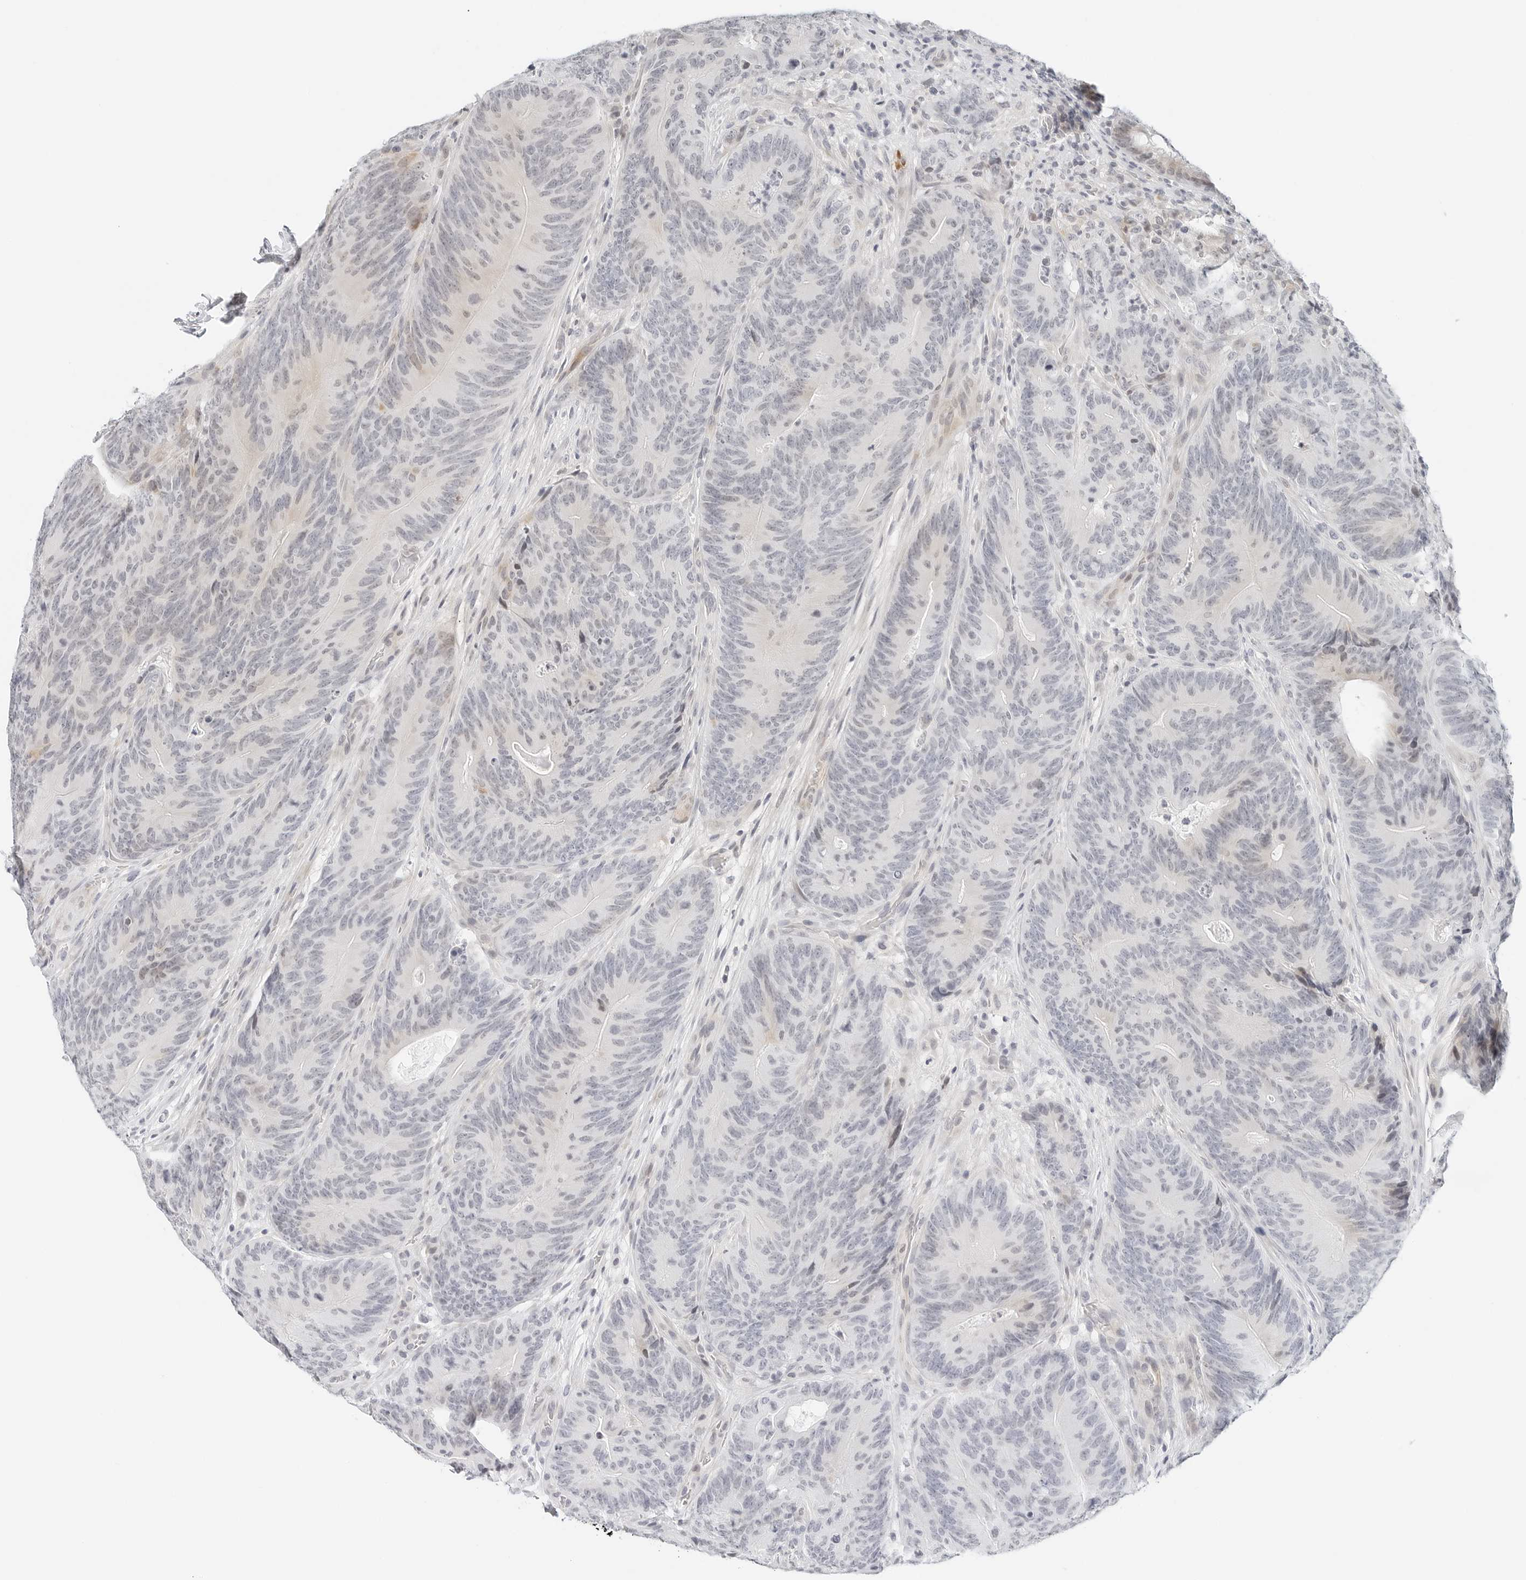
{"staining": {"intensity": "negative", "quantity": "none", "location": "none"}, "tissue": "colorectal cancer", "cell_type": "Tumor cells", "image_type": "cancer", "snomed": [{"axis": "morphology", "description": "Normal tissue, NOS"}, {"axis": "topography", "description": "Colon"}], "caption": "DAB (3,3'-diaminobenzidine) immunohistochemical staining of human colorectal cancer reveals no significant positivity in tumor cells.", "gene": "PARP10", "patient": {"sex": "female", "age": 82}}